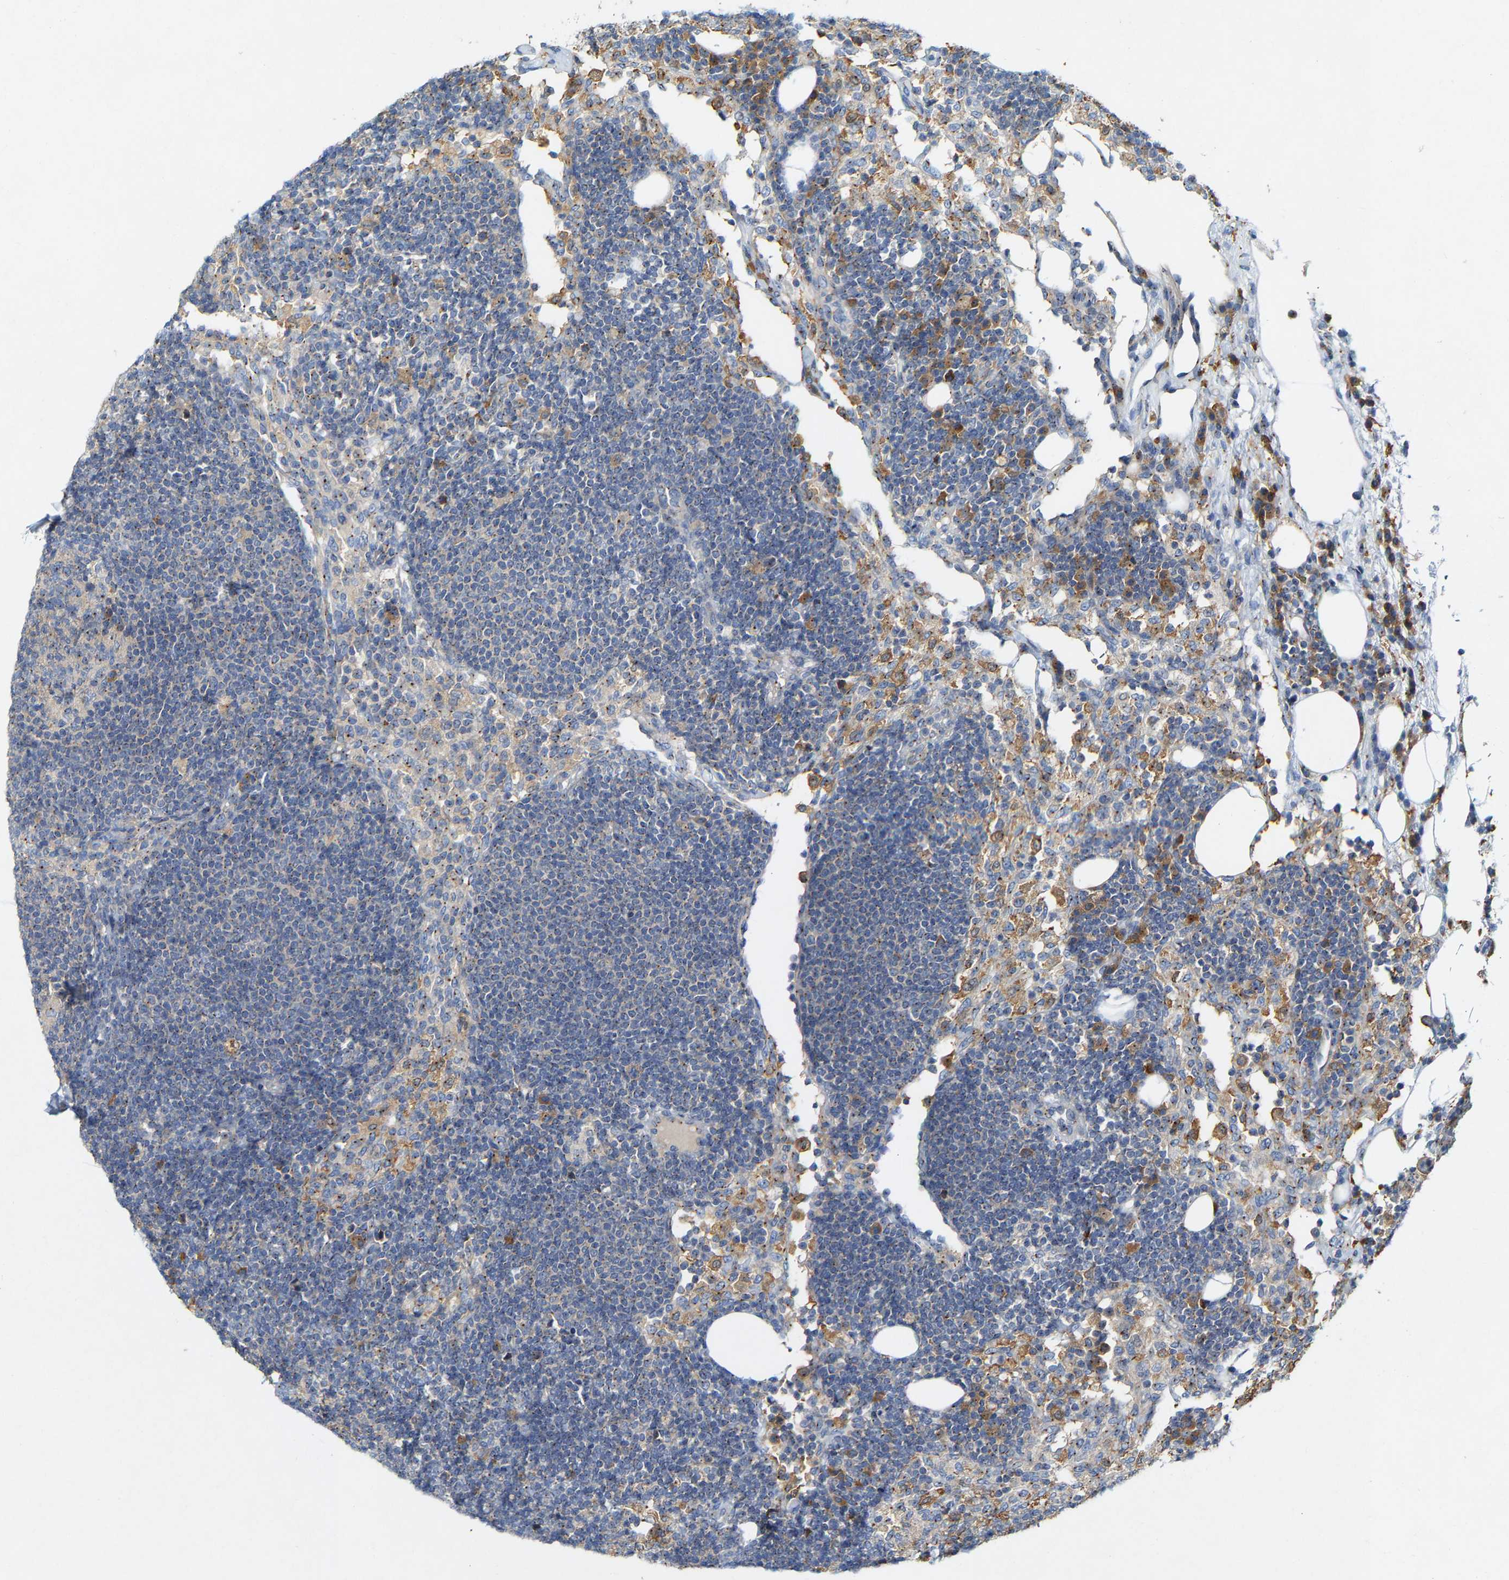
{"staining": {"intensity": "weak", "quantity": "25%-75%", "location": "cytoplasmic/membranous"}, "tissue": "lymph node", "cell_type": "Germinal center cells", "image_type": "normal", "snomed": [{"axis": "morphology", "description": "Normal tissue, NOS"}, {"axis": "morphology", "description": "Carcinoid, malignant, NOS"}, {"axis": "topography", "description": "Lymph node"}], "caption": "This histopathology image displays immunohistochemistry (IHC) staining of normal lymph node, with low weak cytoplasmic/membranous positivity in approximately 25%-75% of germinal center cells.", "gene": "PCNT", "patient": {"sex": "male", "age": 47}}